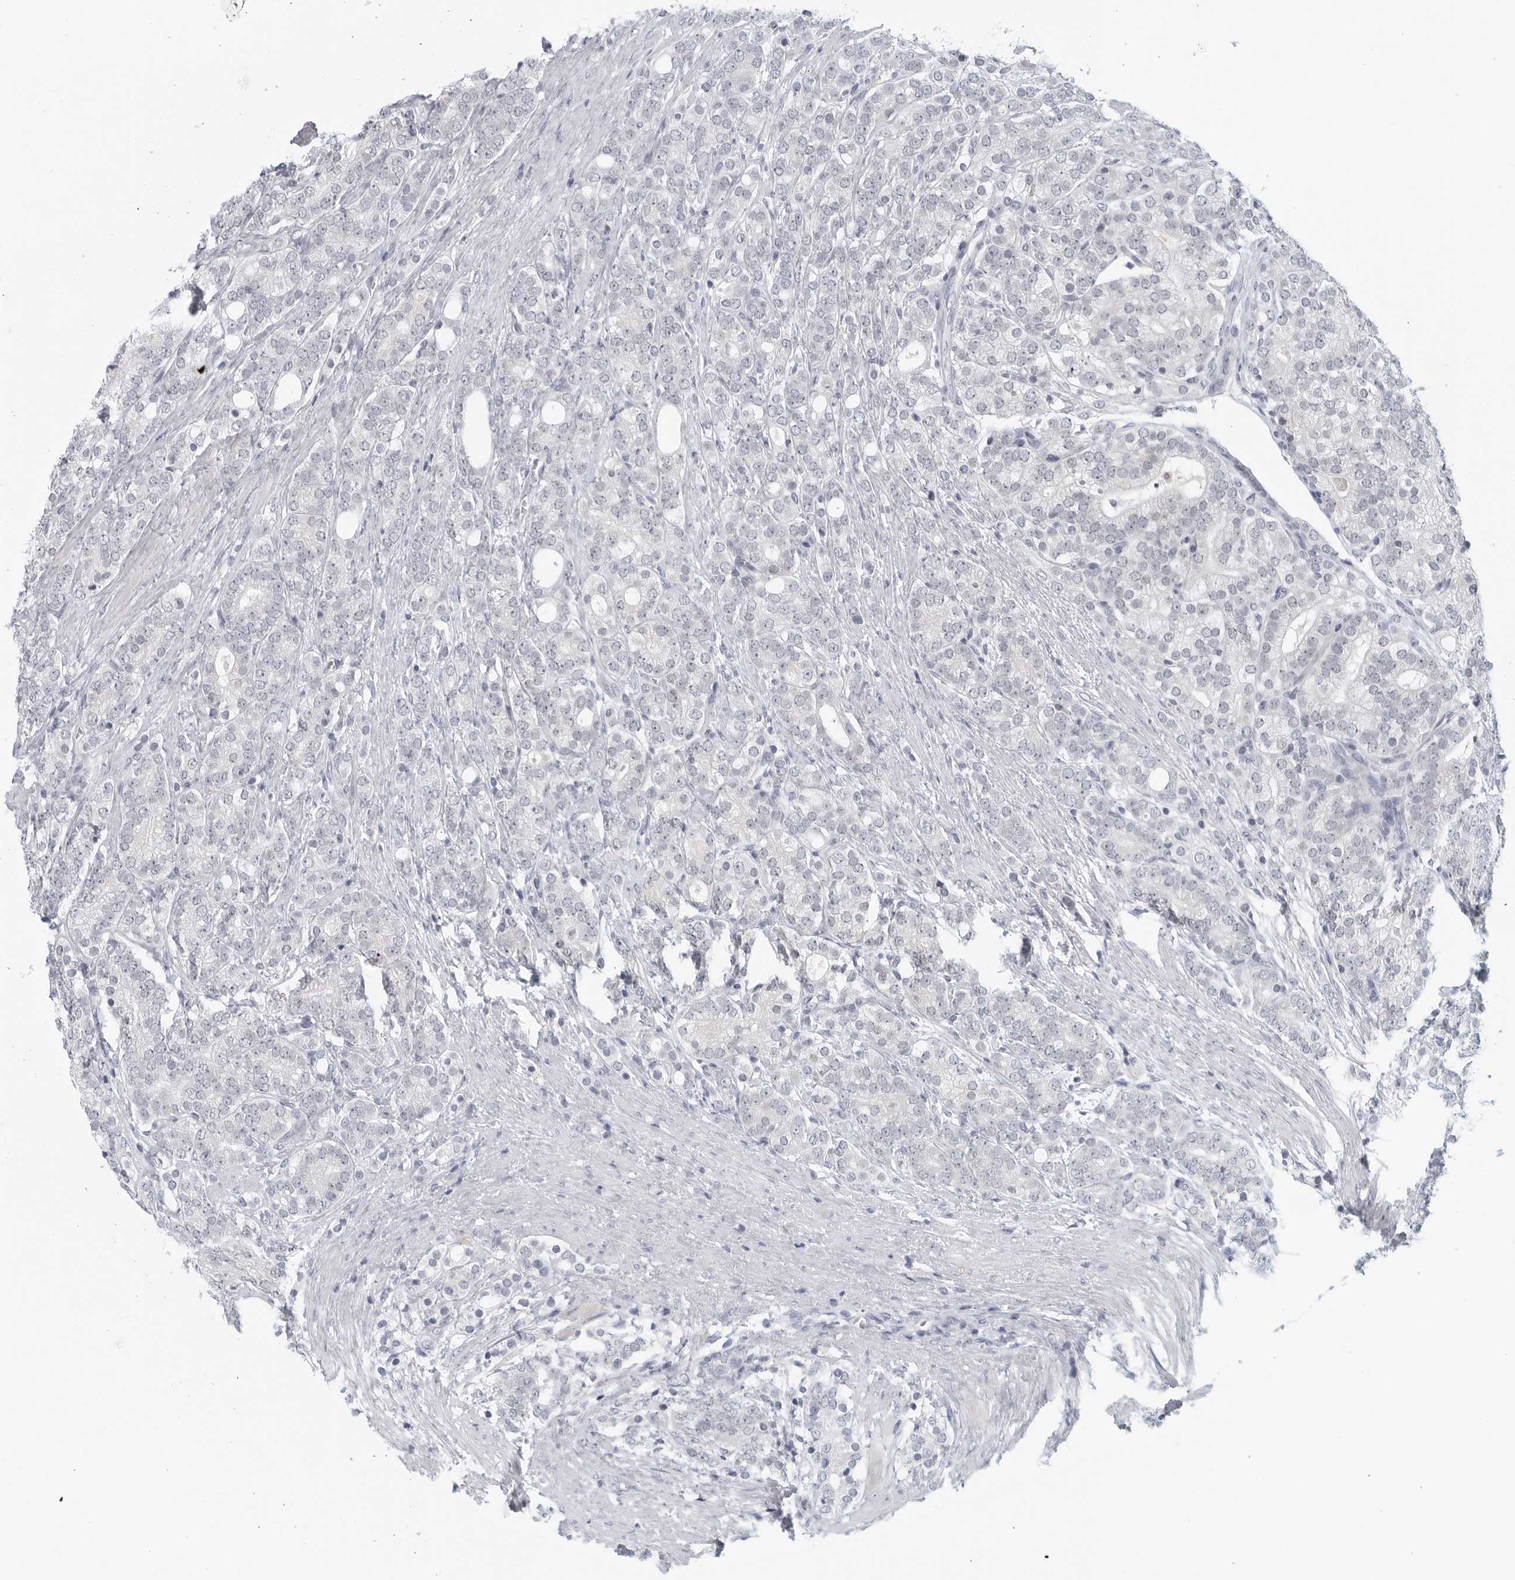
{"staining": {"intensity": "negative", "quantity": "none", "location": "none"}, "tissue": "prostate cancer", "cell_type": "Tumor cells", "image_type": "cancer", "snomed": [{"axis": "morphology", "description": "Adenocarcinoma, High grade"}, {"axis": "topography", "description": "Prostate"}], "caption": "Protein analysis of prostate adenocarcinoma (high-grade) reveals no significant positivity in tumor cells.", "gene": "MATN1", "patient": {"sex": "male", "age": 57}}